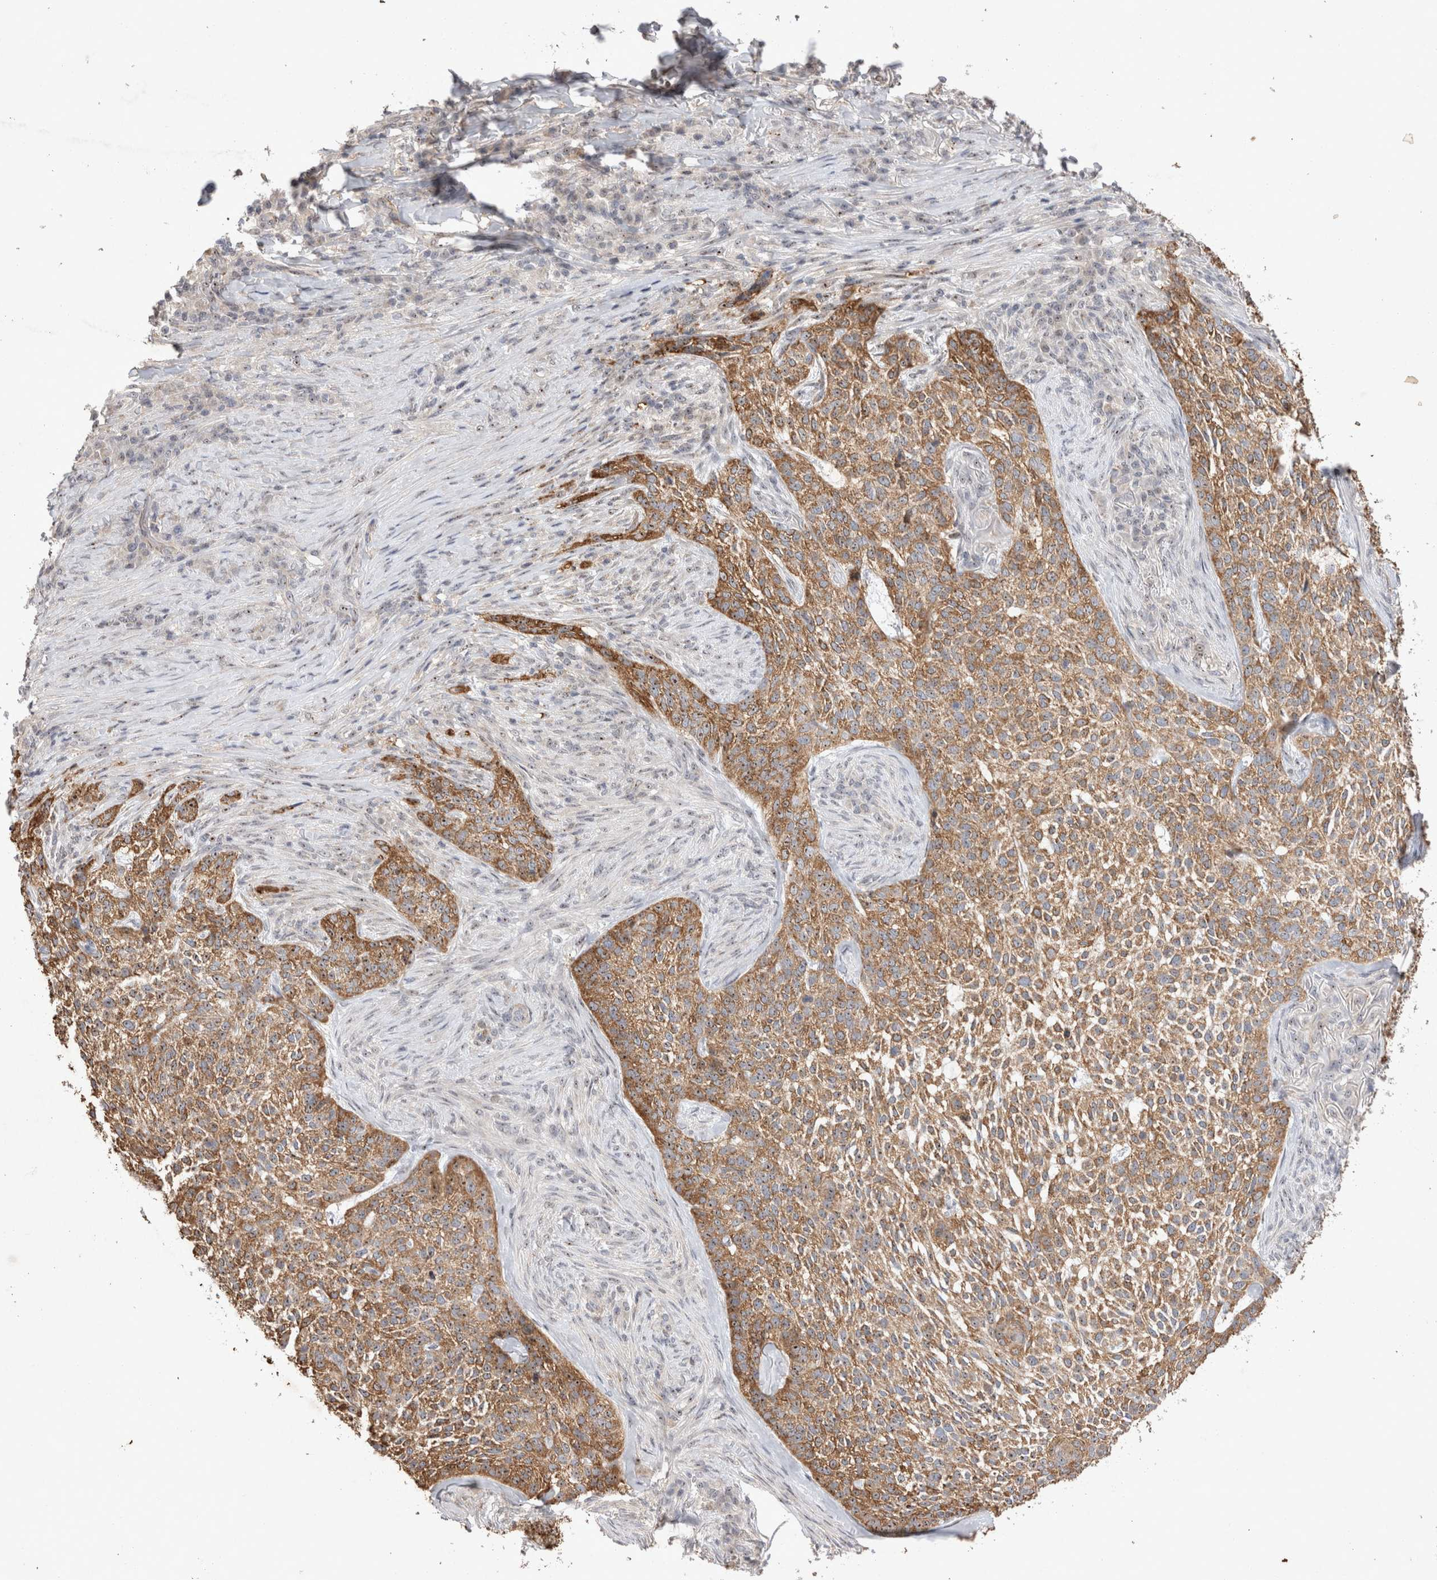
{"staining": {"intensity": "moderate", "quantity": ">75%", "location": "cytoplasmic/membranous,nuclear"}, "tissue": "skin cancer", "cell_type": "Tumor cells", "image_type": "cancer", "snomed": [{"axis": "morphology", "description": "Basal cell carcinoma"}, {"axis": "topography", "description": "Skin"}], "caption": "A brown stain highlights moderate cytoplasmic/membranous and nuclear expression of a protein in skin basal cell carcinoma tumor cells.", "gene": "STK11", "patient": {"sex": "female", "age": 64}}